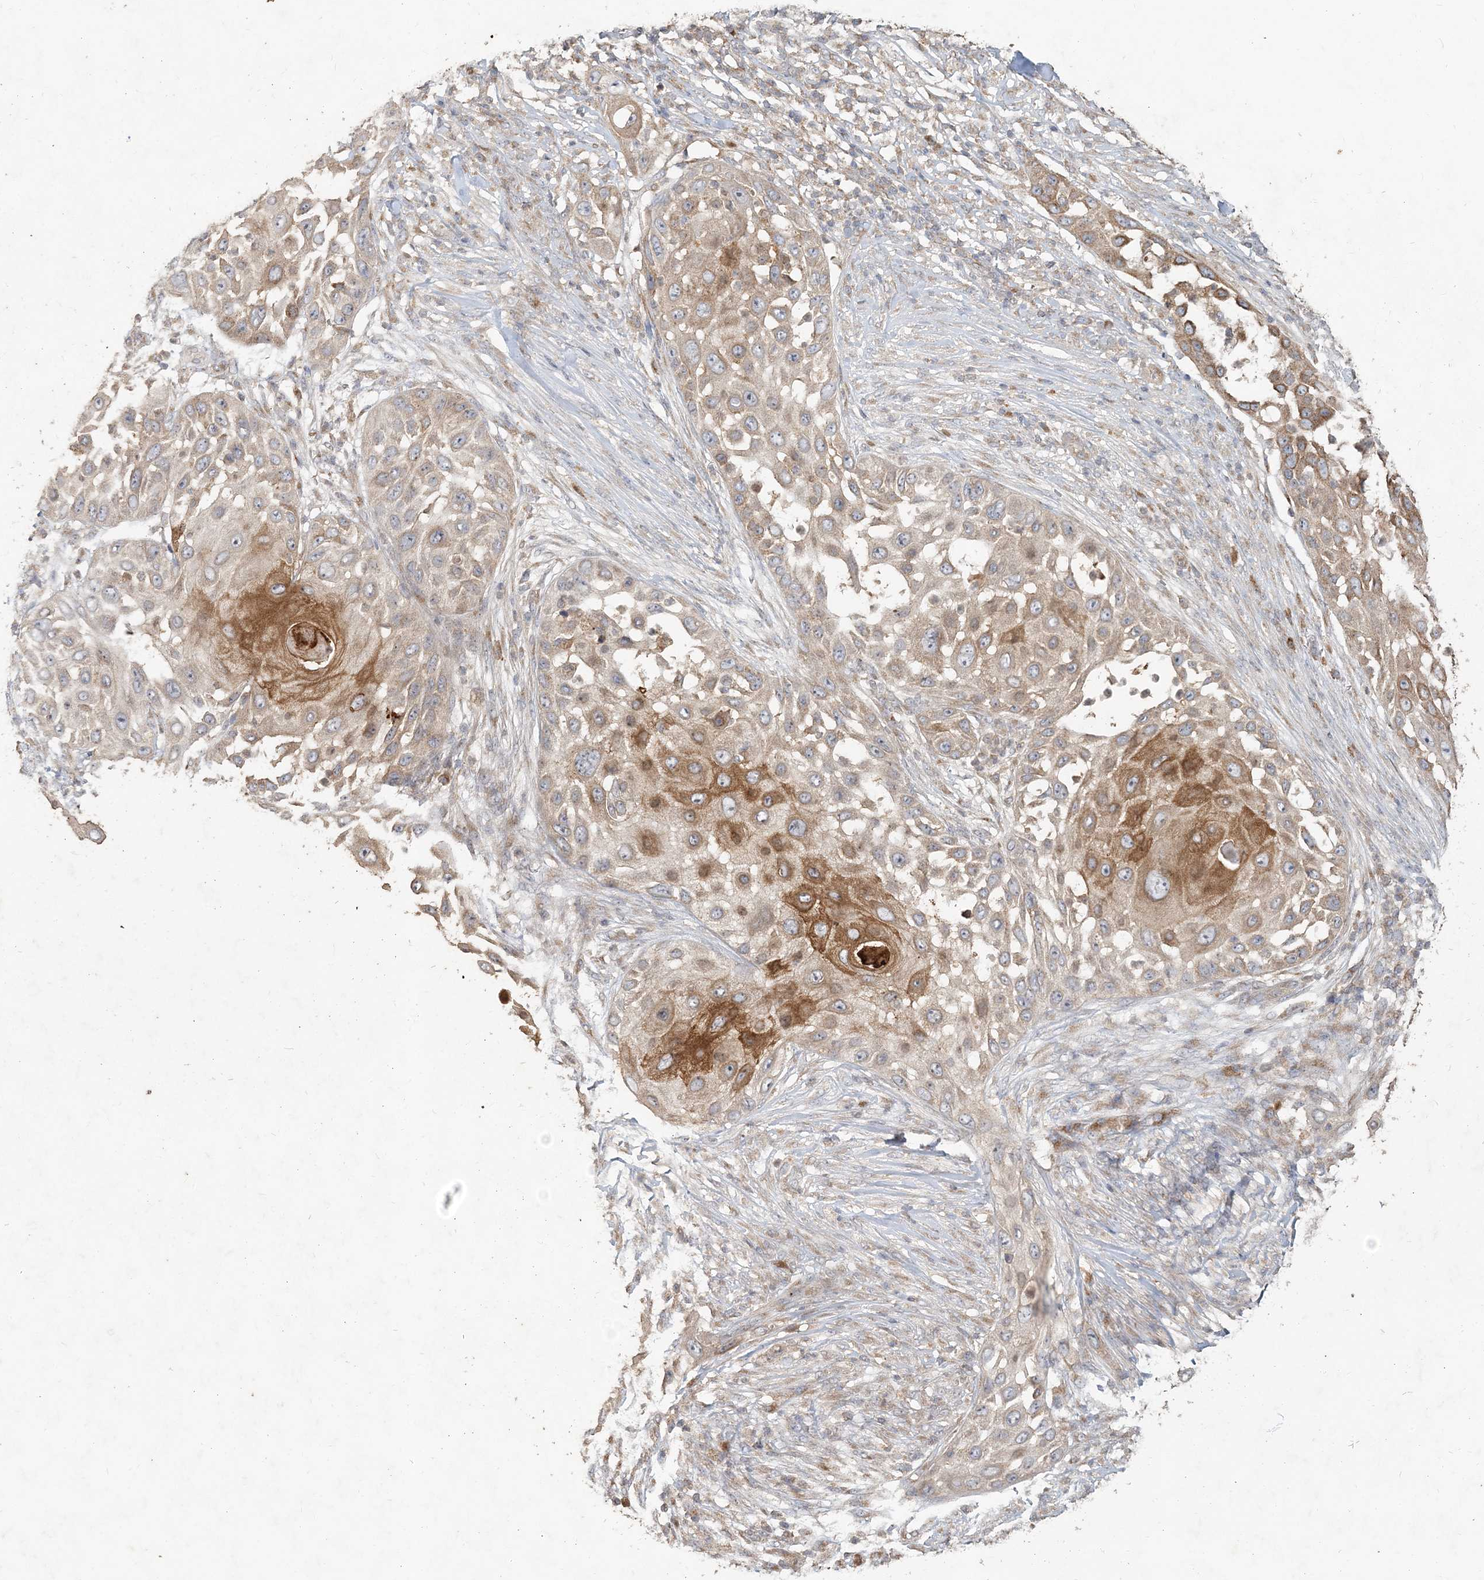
{"staining": {"intensity": "moderate", "quantity": ">75%", "location": "cytoplasmic/membranous"}, "tissue": "skin cancer", "cell_type": "Tumor cells", "image_type": "cancer", "snomed": [{"axis": "morphology", "description": "Squamous cell carcinoma, NOS"}, {"axis": "topography", "description": "Skin"}], "caption": "The histopathology image reveals a brown stain indicating the presence of a protein in the cytoplasmic/membranous of tumor cells in skin cancer (squamous cell carcinoma).", "gene": "RAB14", "patient": {"sex": "female", "age": 44}}